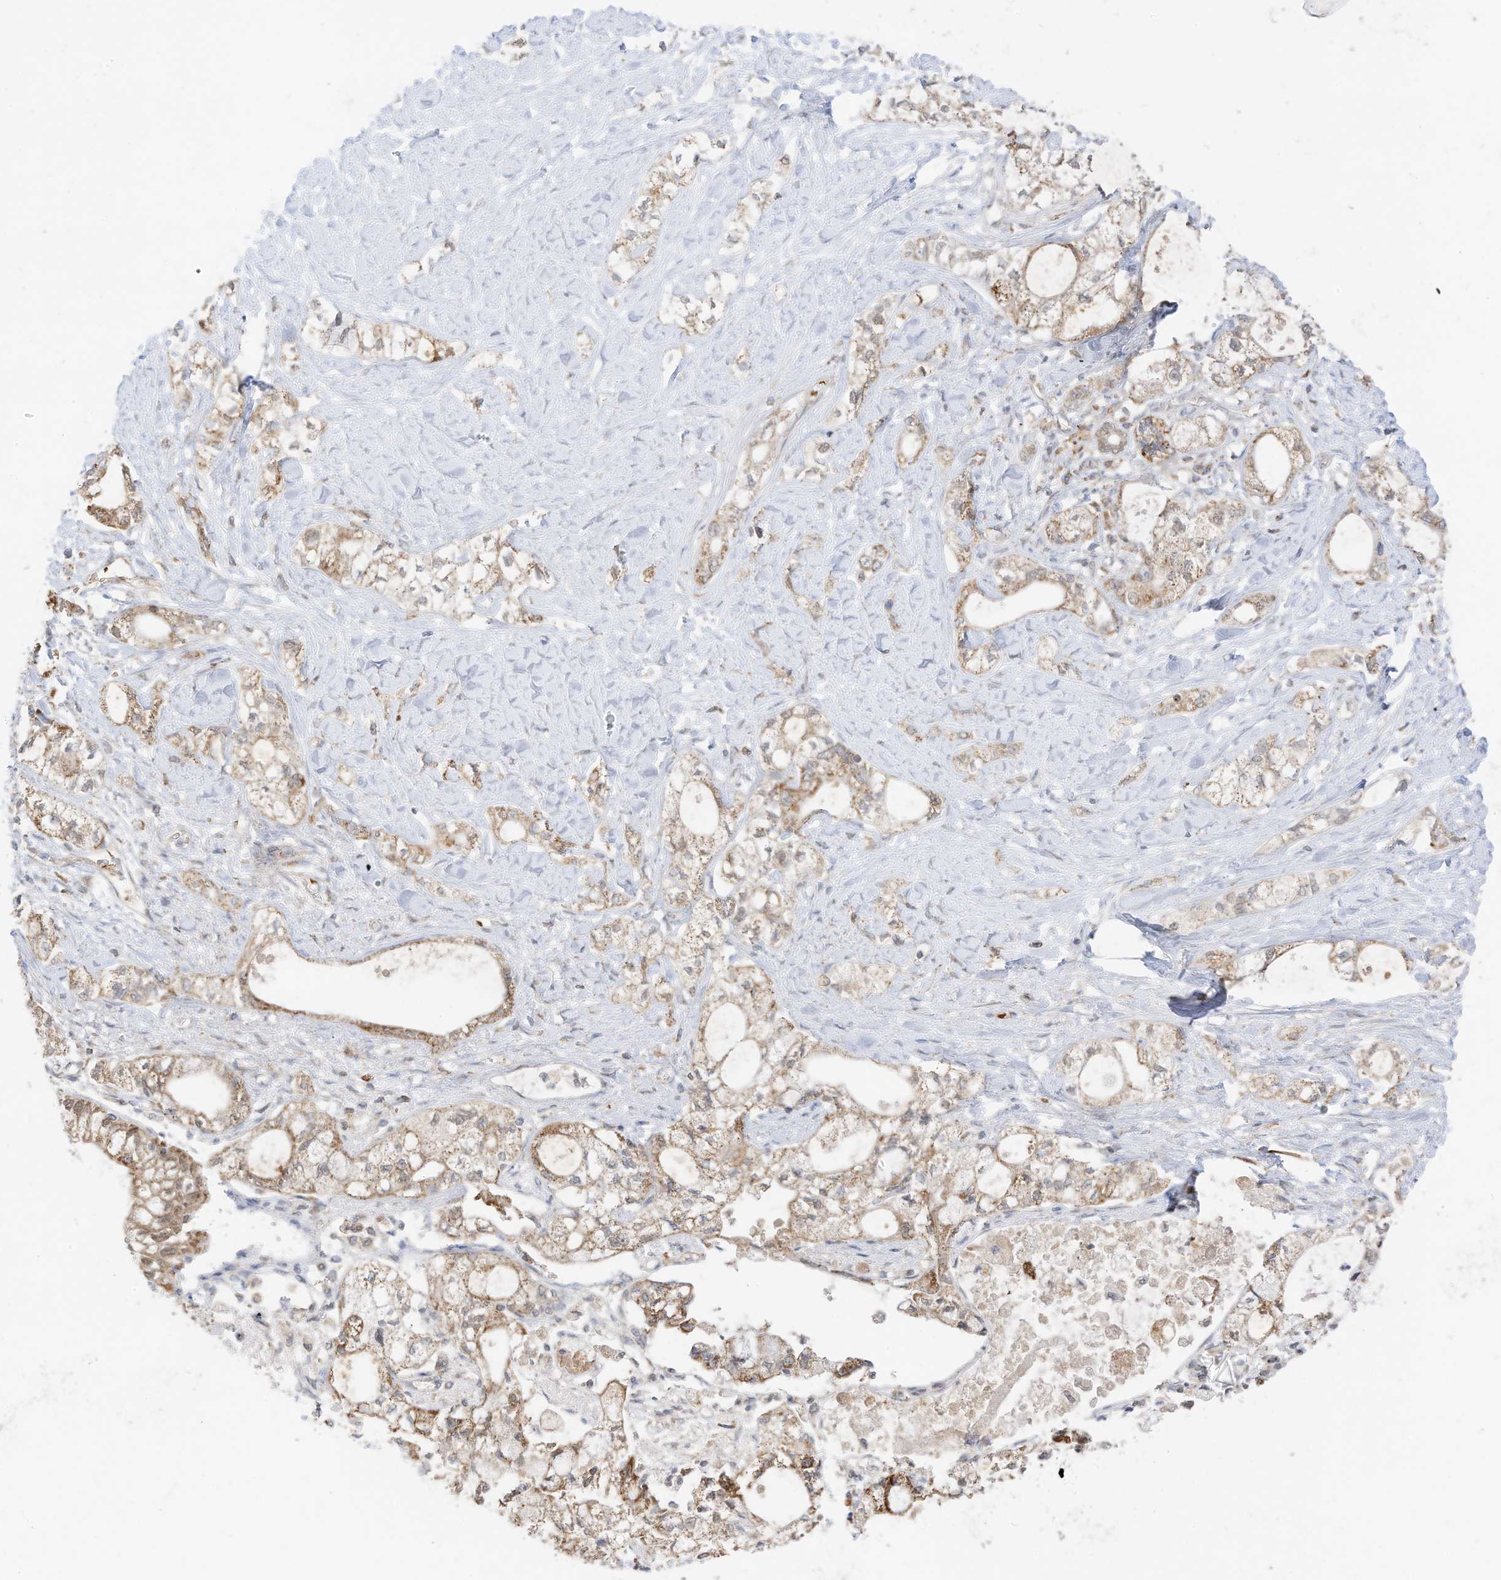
{"staining": {"intensity": "moderate", "quantity": ">75%", "location": "cytoplasmic/membranous"}, "tissue": "pancreatic cancer", "cell_type": "Tumor cells", "image_type": "cancer", "snomed": [{"axis": "morphology", "description": "Adenocarcinoma, NOS"}, {"axis": "topography", "description": "Pancreas"}], "caption": "The photomicrograph demonstrates immunohistochemical staining of pancreatic cancer (adenocarcinoma). There is moderate cytoplasmic/membranous expression is appreciated in approximately >75% of tumor cells. Immunohistochemistry (ihc) stains the protein in brown and the nuclei are stained blue.", "gene": "MTUS2", "patient": {"sex": "male", "age": 70}}